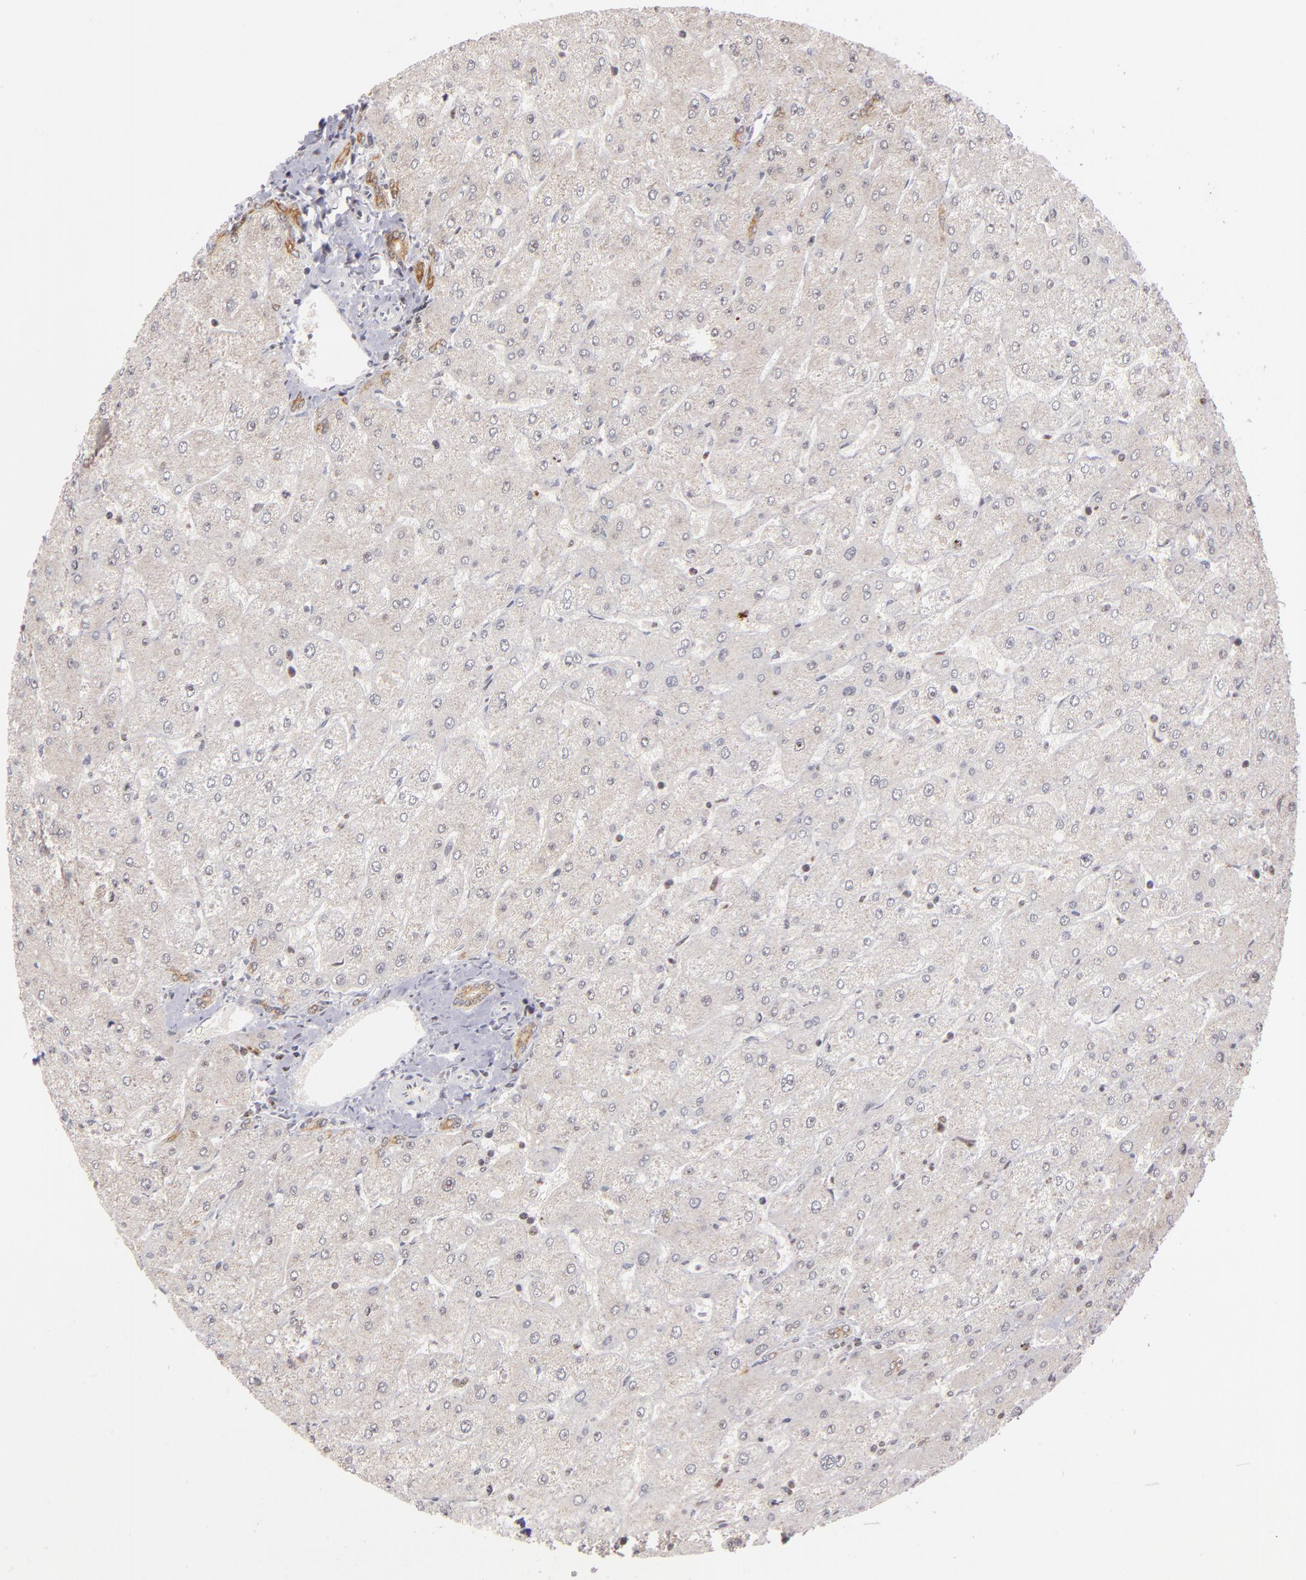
{"staining": {"intensity": "moderate", "quantity": ">75%", "location": "cytoplasmic/membranous"}, "tissue": "liver", "cell_type": "Cholangiocytes", "image_type": "normal", "snomed": [{"axis": "morphology", "description": "Normal tissue, NOS"}, {"axis": "topography", "description": "Liver"}], "caption": "There is medium levels of moderate cytoplasmic/membranous staining in cholangiocytes of unremarkable liver, as demonstrated by immunohistochemical staining (brown color).", "gene": "PCNX4", "patient": {"sex": "male", "age": 67}}